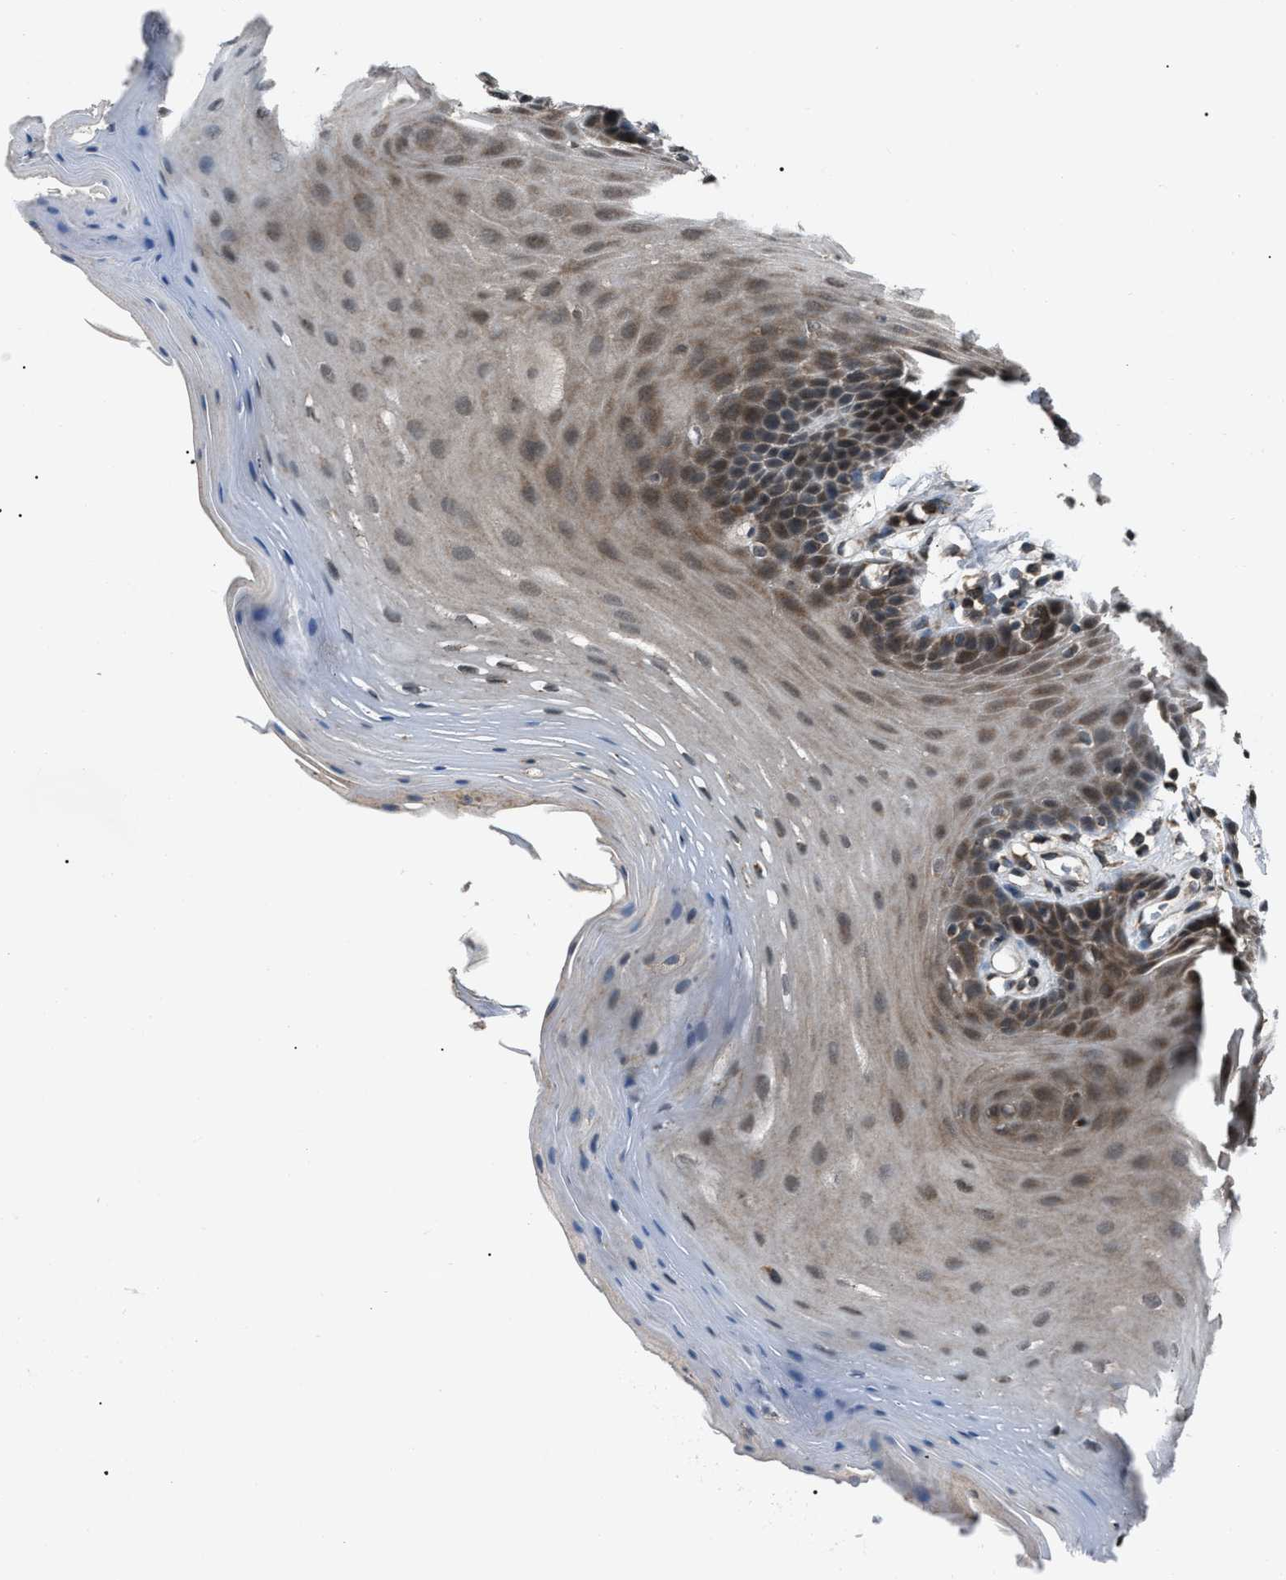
{"staining": {"intensity": "strong", "quantity": ">75%", "location": "cytoplasmic/membranous"}, "tissue": "oral mucosa", "cell_type": "Squamous epithelial cells", "image_type": "normal", "snomed": [{"axis": "morphology", "description": "Normal tissue, NOS"}, {"axis": "morphology", "description": "Squamous cell carcinoma, NOS"}, {"axis": "topography", "description": "Oral tissue"}, {"axis": "topography", "description": "Head-Neck"}], "caption": "The micrograph reveals immunohistochemical staining of normal oral mucosa. There is strong cytoplasmic/membranous staining is present in about >75% of squamous epithelial cells. Immunohistochemistry stains the protein in brown and the nuclei are stained blue.", "gene": "ZFAND2A", "patient": {"sex": "male", "age": 71}}